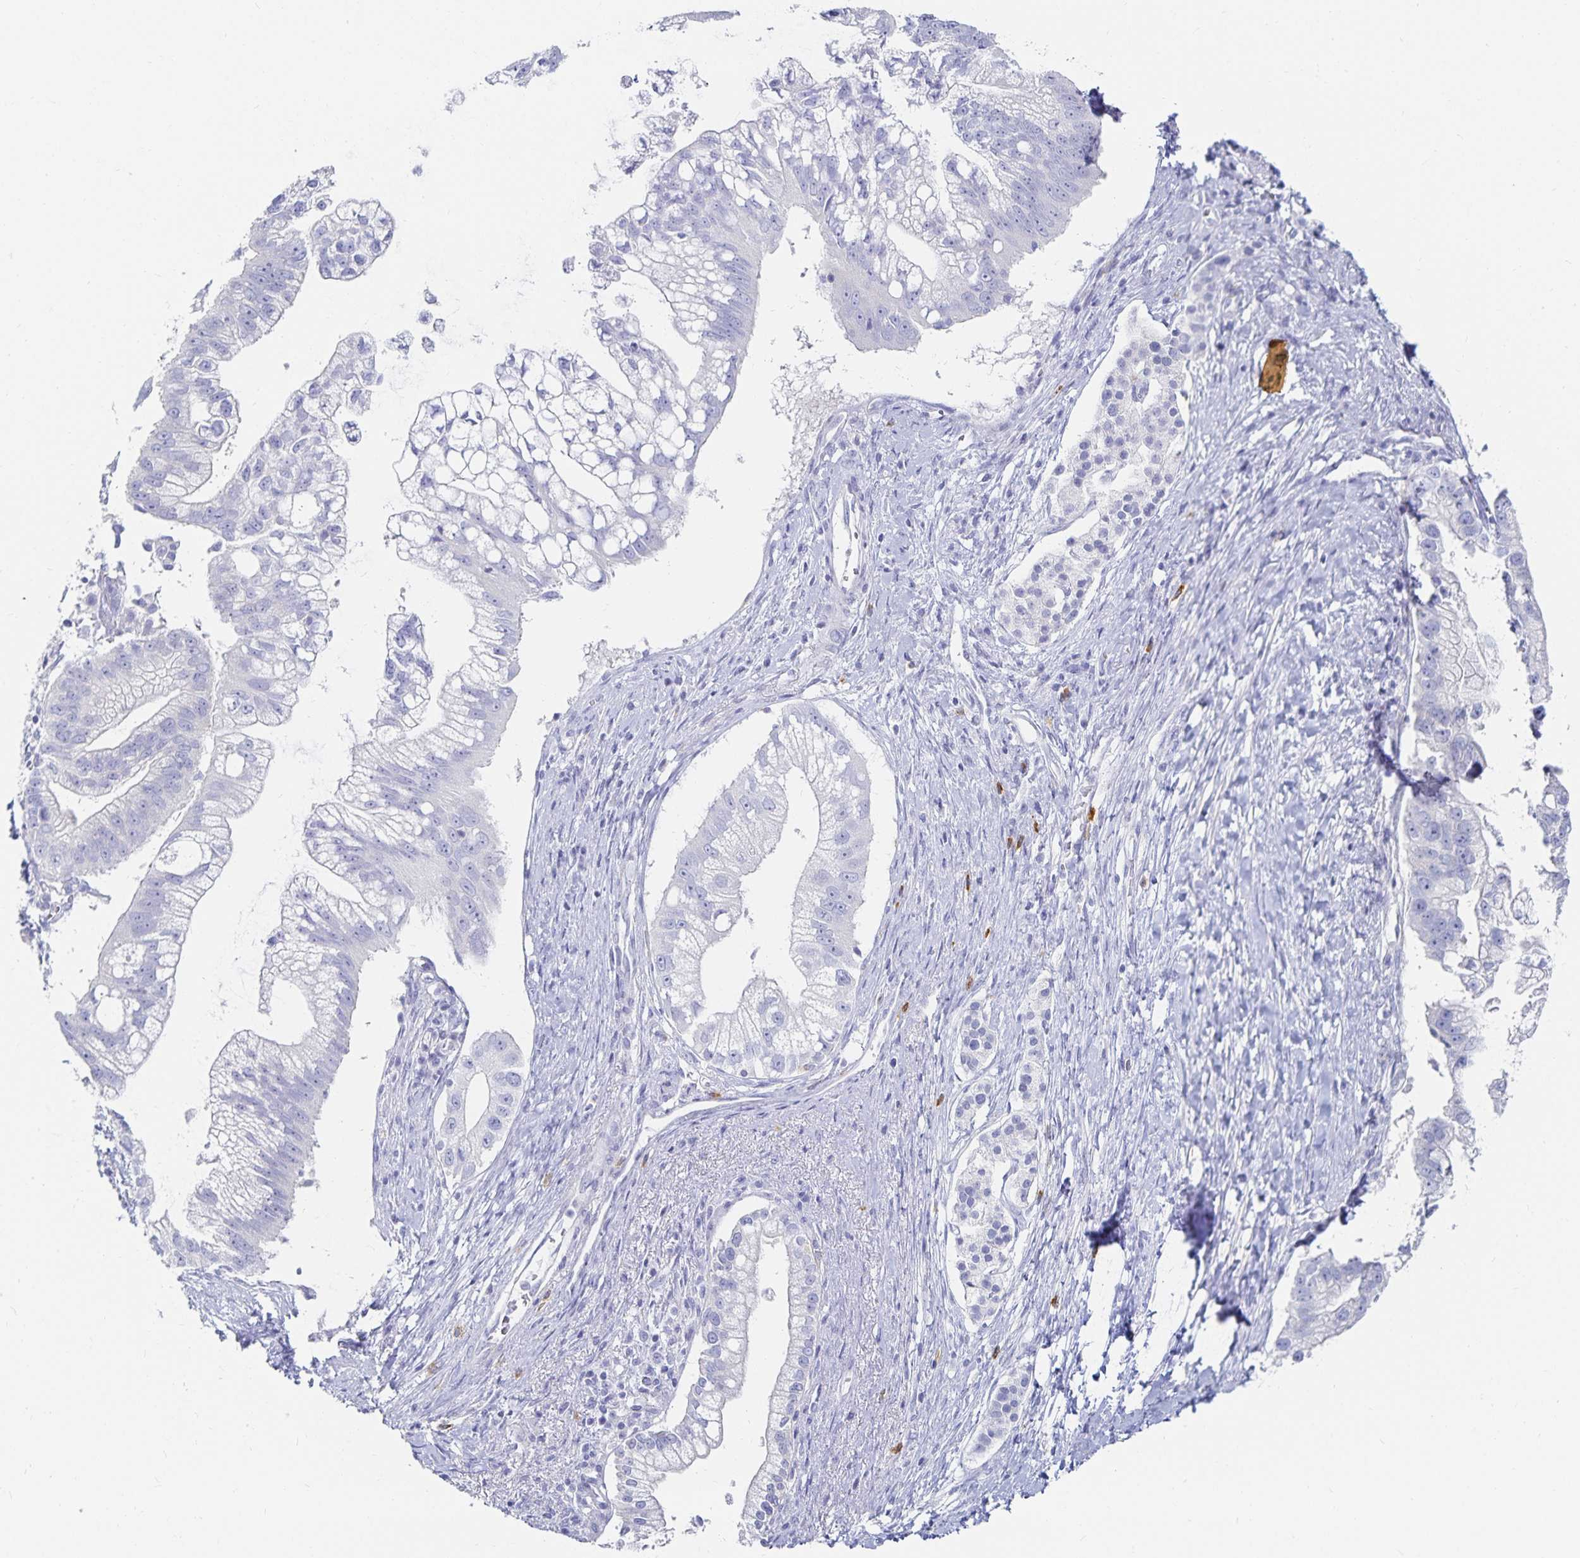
{"staining": {"intensity": "negative", "quantity": "none", "location": "none"}, "tissue": "pancreatic cancer", "cell_type": "Tumor cells", "image_type": "cancer", "snomed": [{"axis": "morphology", "description": "Adenocarcinoma, NOS"}, {"axis": "topography", "description": "Pancreas"}], "caption": "DAB (3,3'-diaminobenzidine) immunohistochemical staining of pancreatic cancer demonstrates no significant staining in tumor cells.", "gene": "TNIP1", "patient": {"sex": "male", "age": 70}}